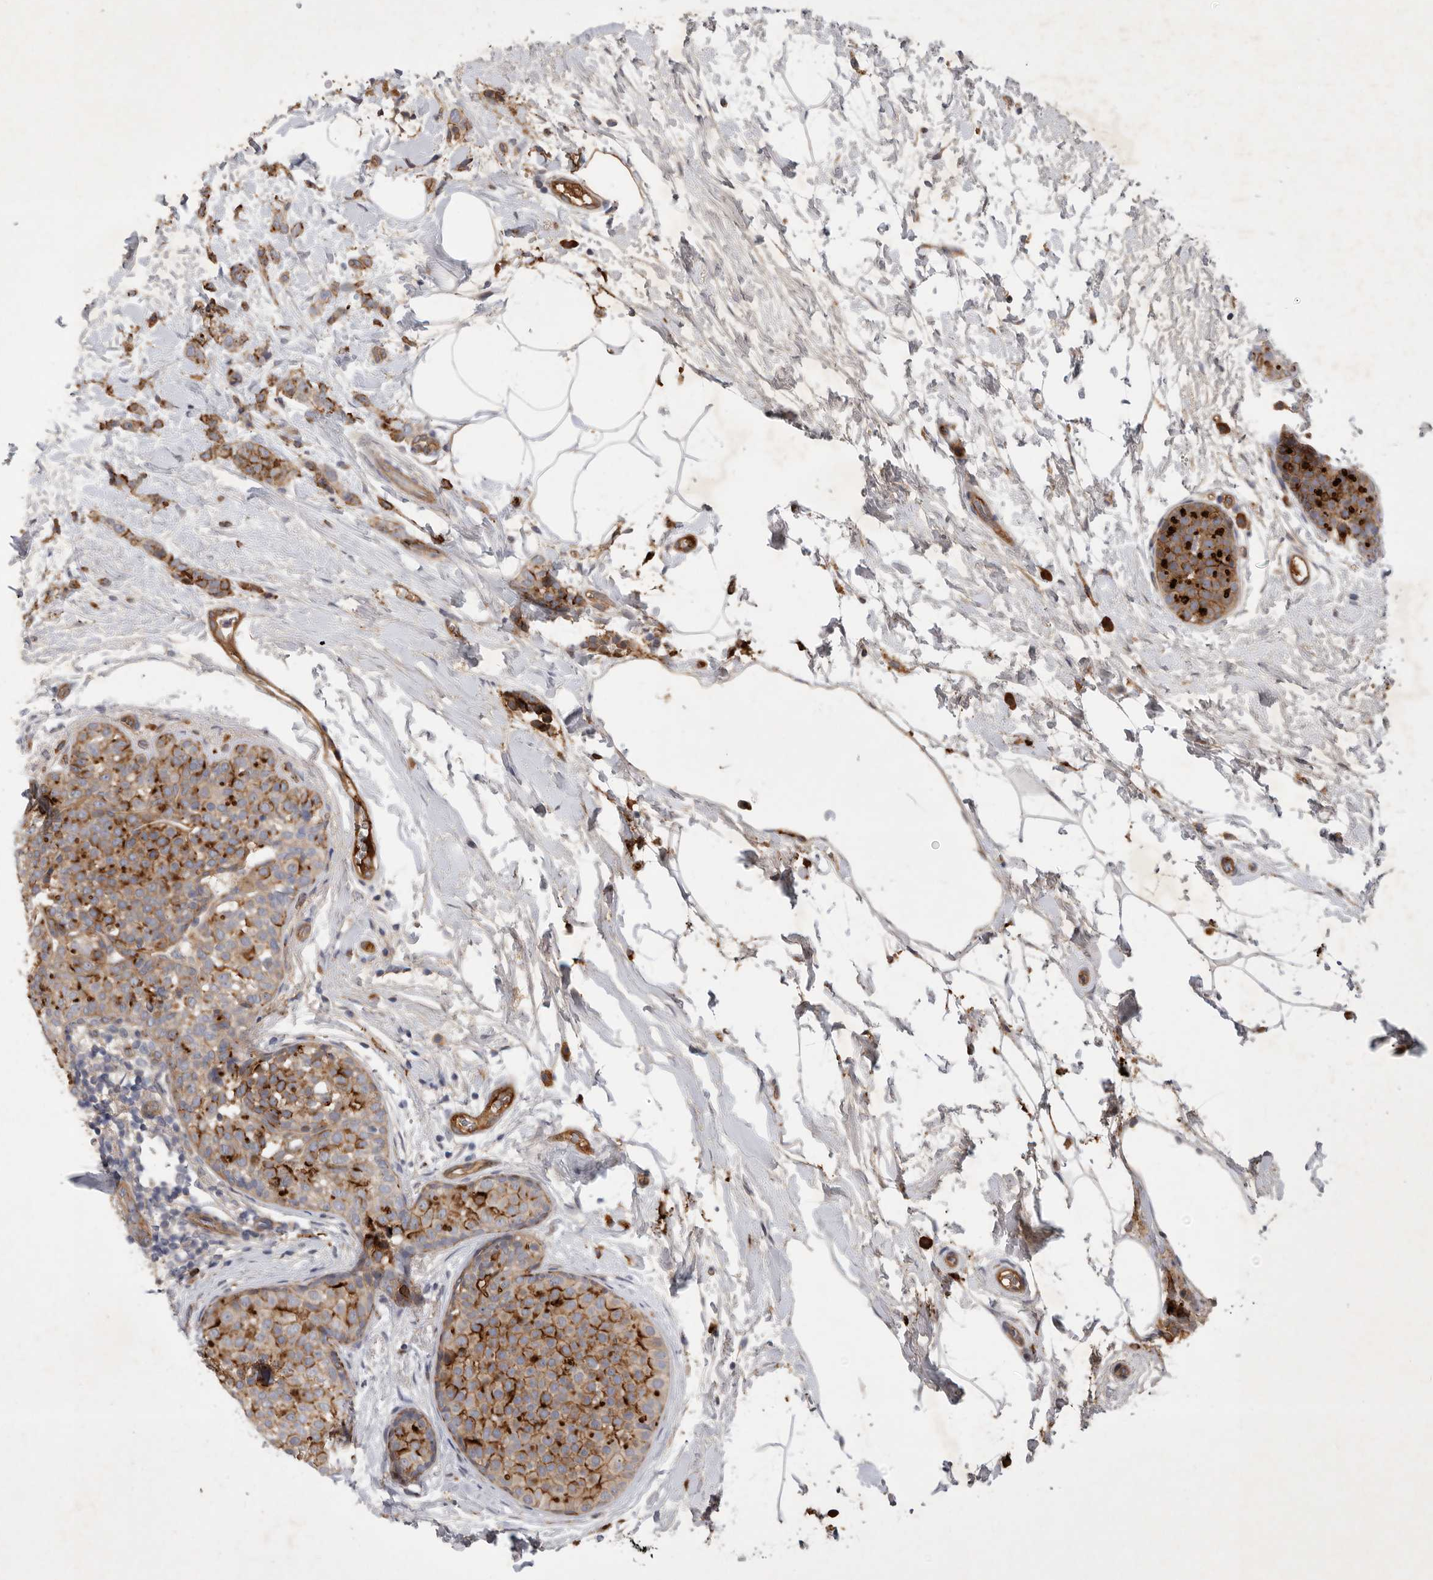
{"staining": {"intensity": "moderate", "quantity": ">75%", "location": "cytoplasmic/membranous"}, "tissue": "breast cancer", "cell_type": "Tumor cells", "image_type": "cancer", "snomed": [{"axis": "morphology", "description": "Lobular carcinoma, in situ"}, {"axis": "morphology", "description": "Lobular carcinoma"}, {"axis": "topography", "description": "Breast"}], "caption": "Tumor cells show medium levels of moderate cytoplasmic/membranous expression in approximately >75% of cells in human breast cancer (lobular carcinoma).", "gene": "MLPH", "patient": {"sex": "female", "age": 41}}